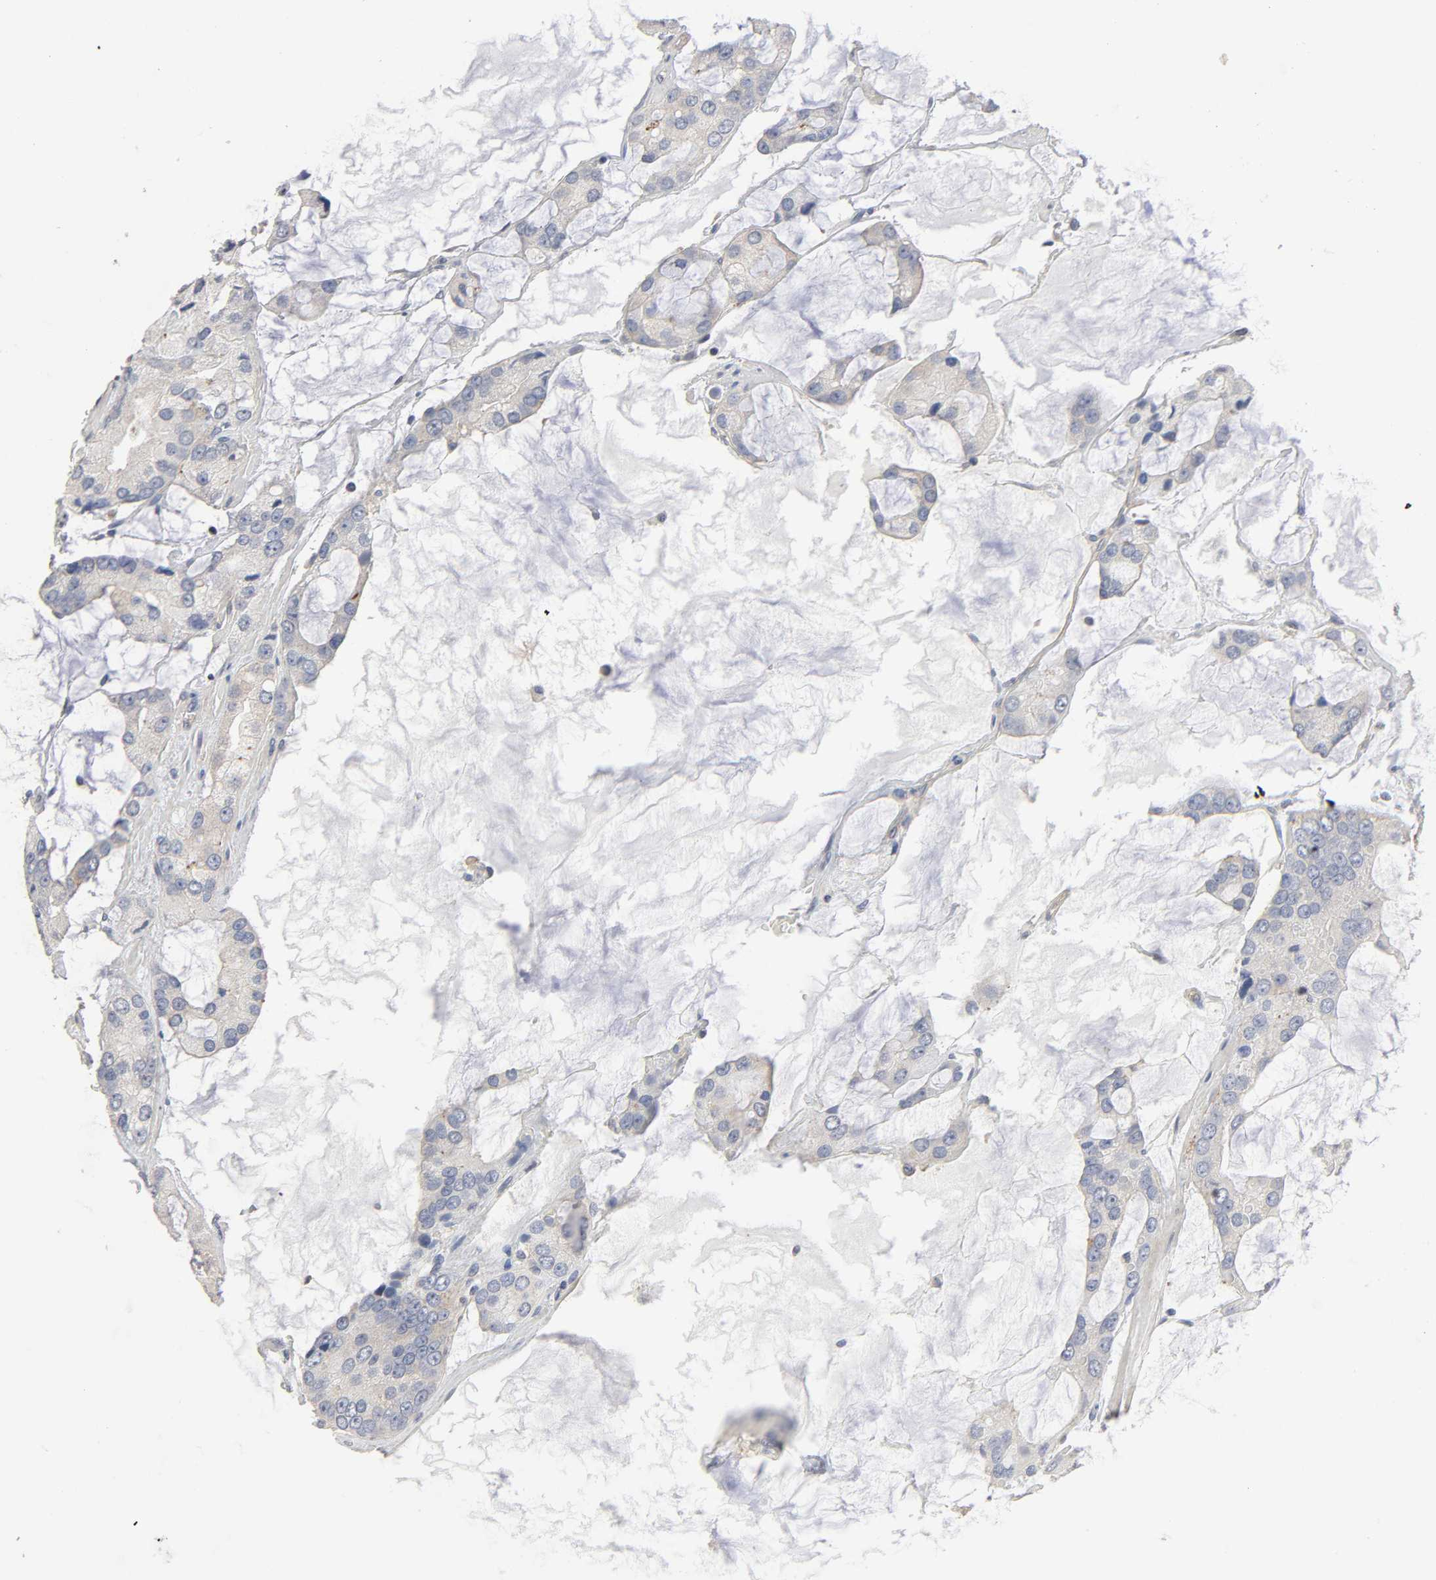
{"staining": {"intensity": "weak", "quantity": "25%-75%", "location": "cytoplasmic/membranous"}, "tissue": "prostate cancer", "cell_type": "Tumor cells", "image_type": "cancer", "snomed": [{"axis": "morphology", "description": "Adenocarcinoma, High grade"}, {"axis": "topography", "description": "Prostate"}], "caption": "Approximately 25%-75% of tumor cells in prostate cancer demonstrate weak cytoplasmic/membranous protein positivity as visualized by brown immunohistochemical staining.", "gene": "SH3GLB1", "patient": {"sex": "male", "age": 67}}